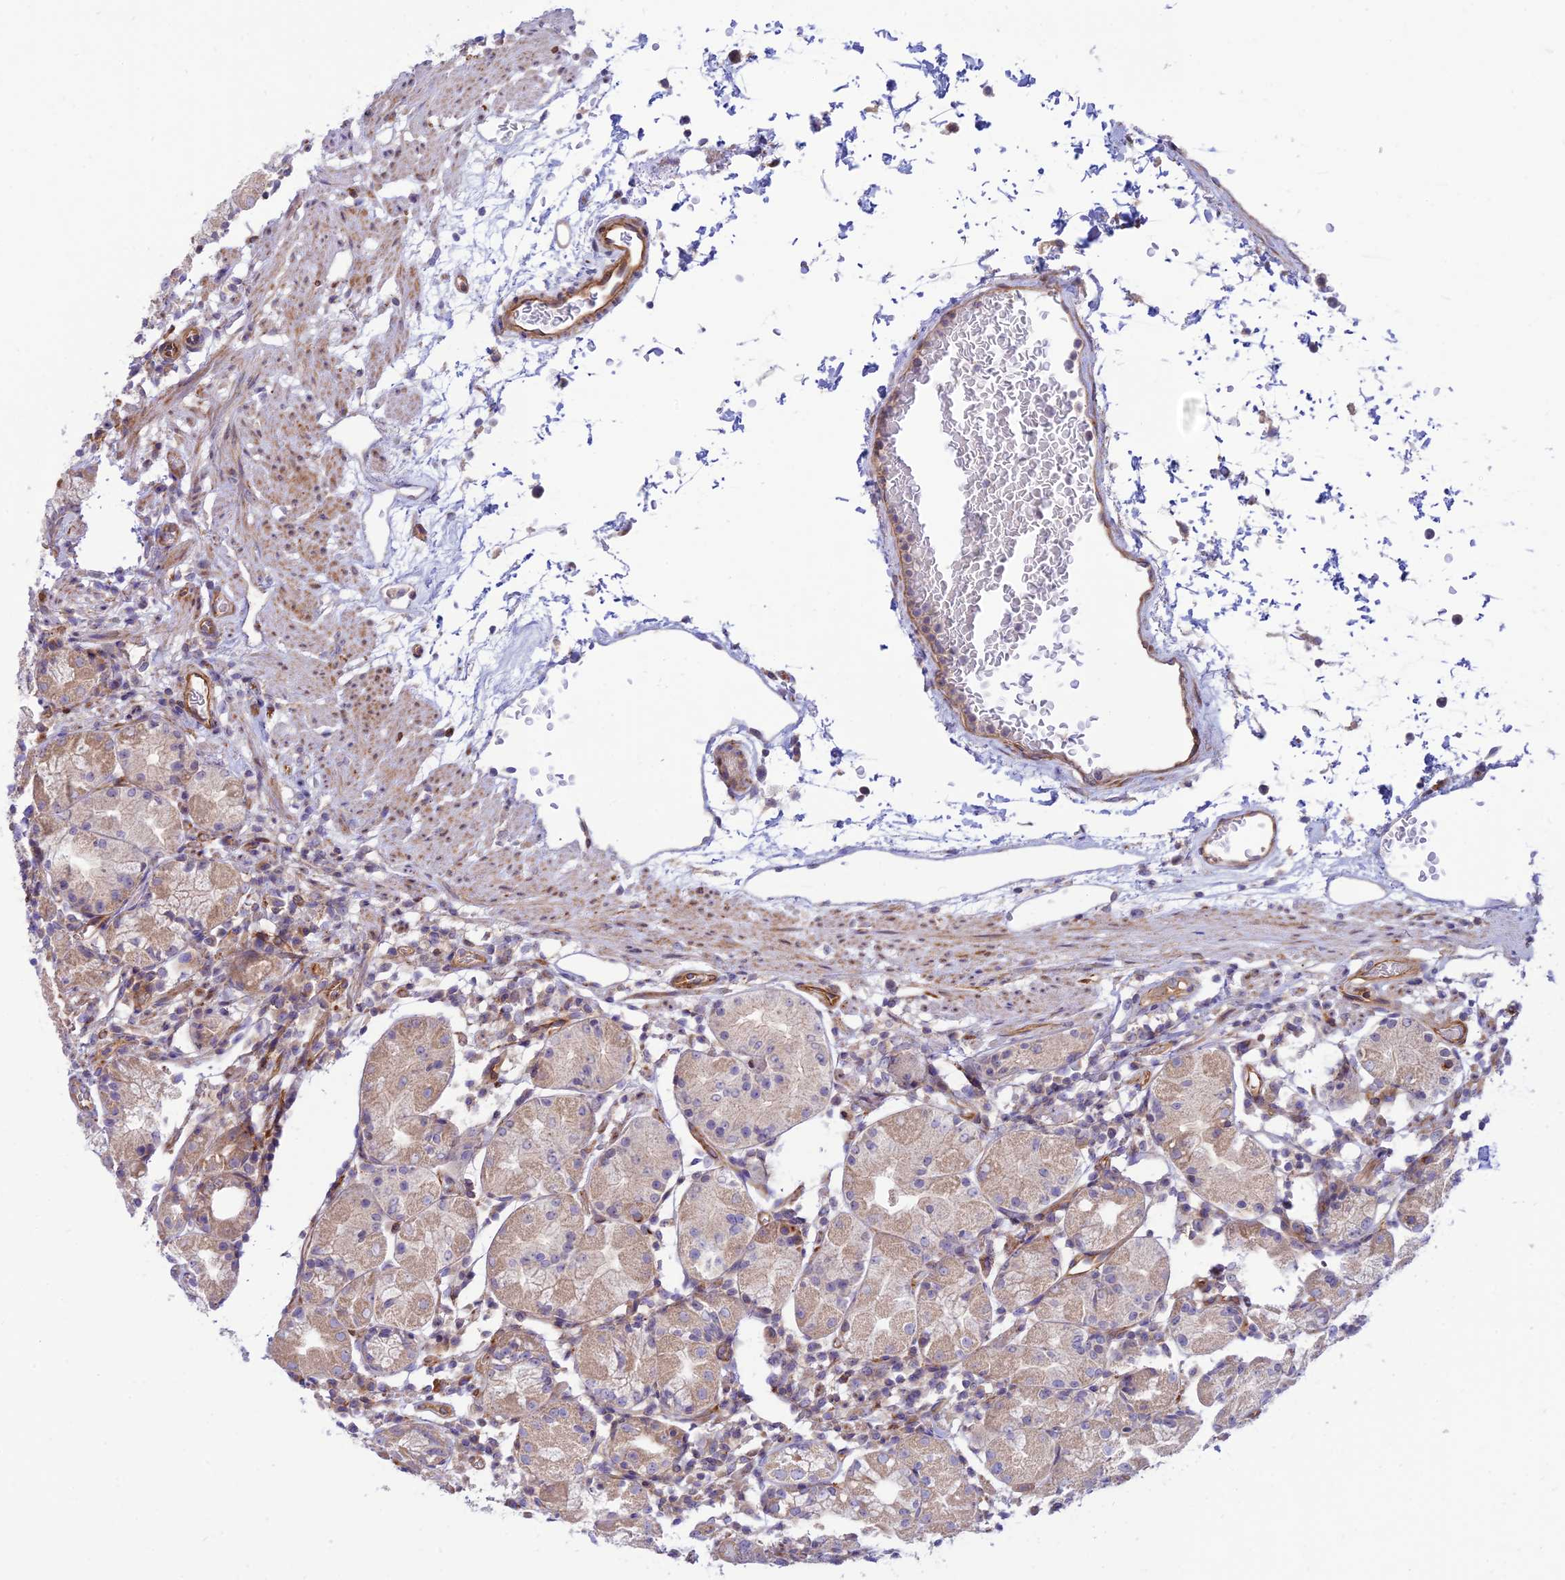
{"staining": {"intensity": "weak", "quantity": "25%-75%", "location": "cytoplasmic/membranous"}, "tissue": "stomach", "cell_type": "Glandular cells", "image_type": "normal", "snomed": [{"axis": "morphology", "description": "Normal tissue, NOS"}, {"axis": "topography", "description": "Stomach"}, {"axis": "topography", "description": "Stomach, lower"}], "caption": "DAB (3,3'-diaminobenzidine) immunohistochemical staining of unremarkable stomach demonstrates weak cytoplasmic/membranous protein staining in approximately 25%-75% of glandular cells.", "gene": "KCNAB1", "patient": {"sex": "female", "age": 75}}